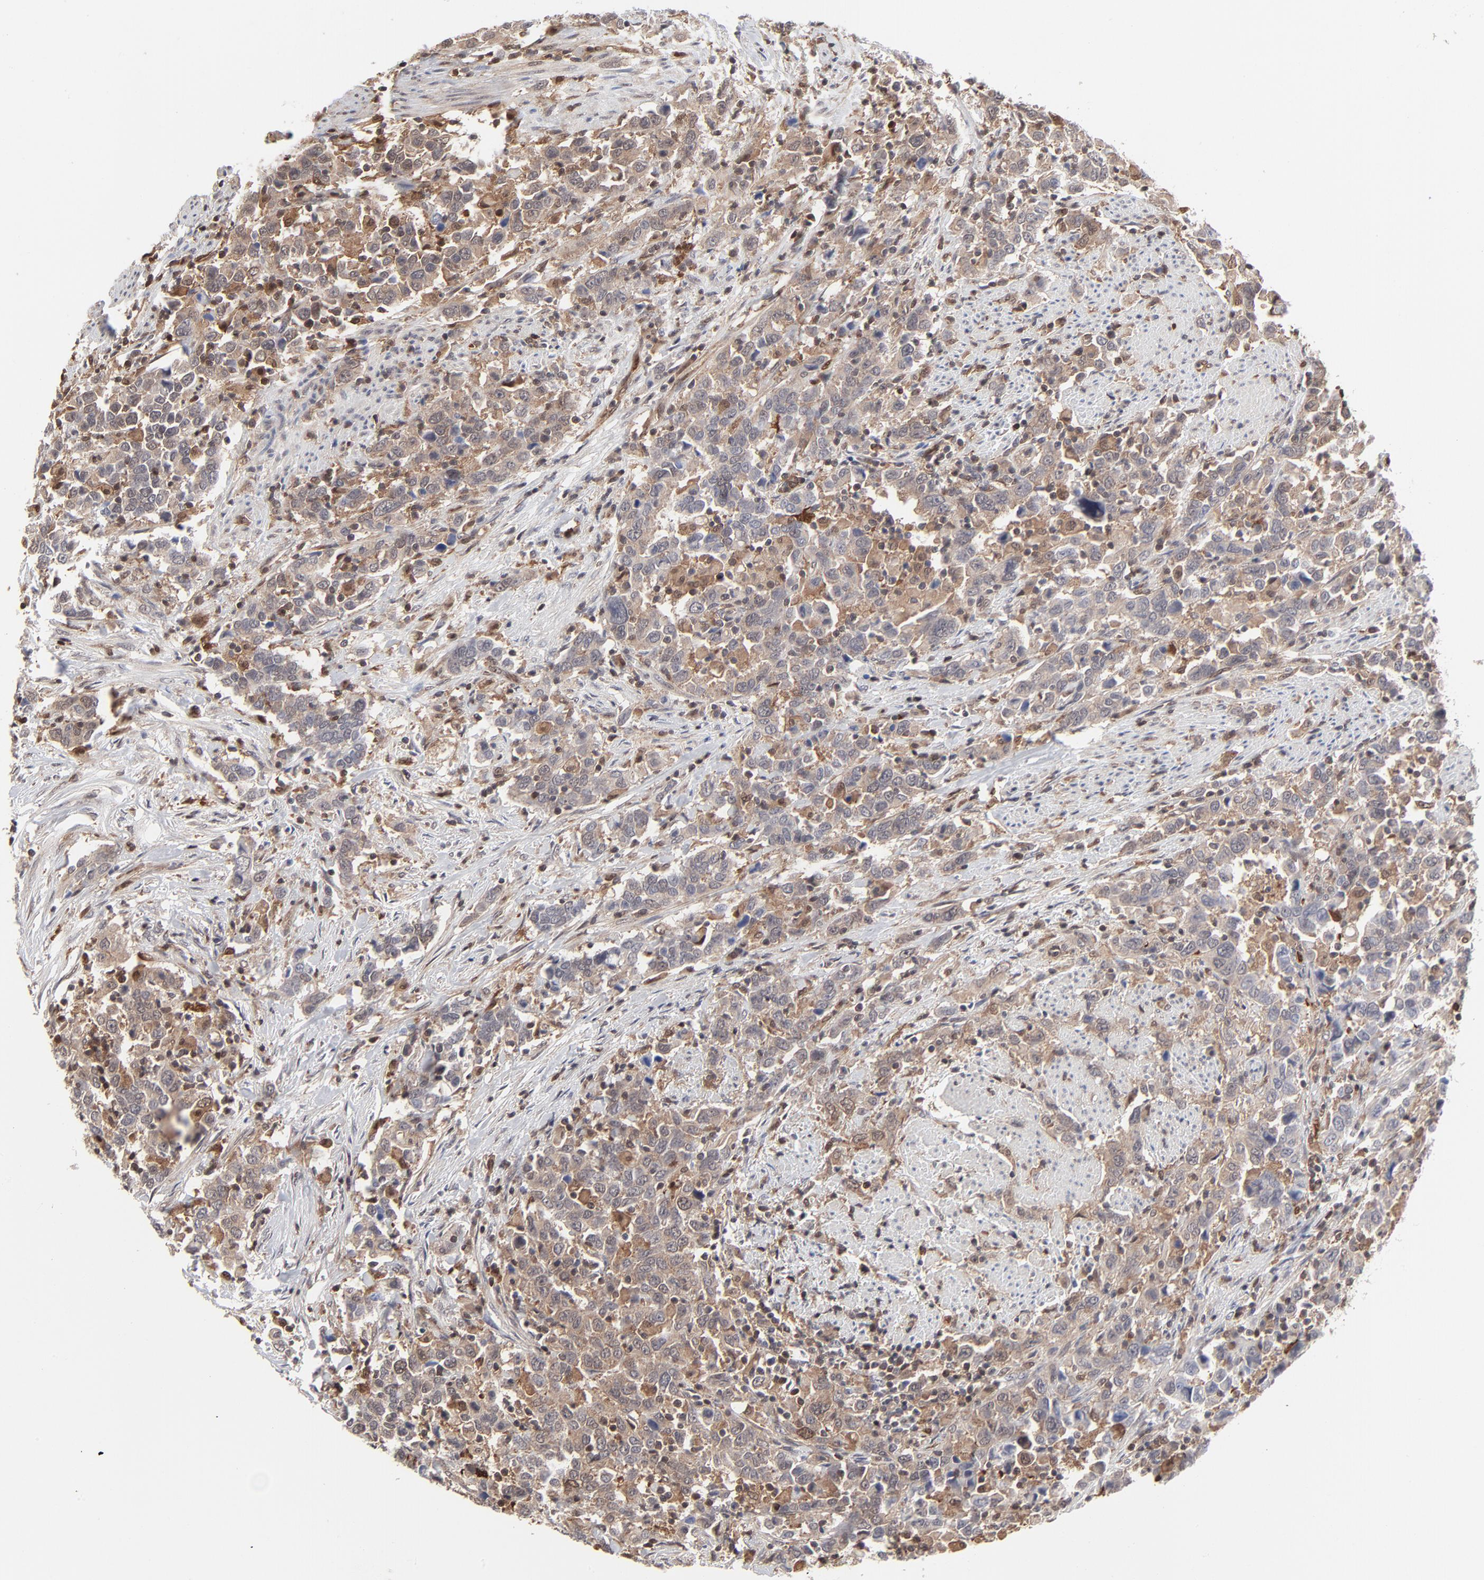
{"staining": {"intensity": "moderate", "quantity": ">75%", "location": "cytoplasmic/membranous"}, "tissue": "urothelial cancer", "cell_type": "Tumor cells", "image_type": "cancer", "snomed": [{"axis": "morphology", "description": "Urothelial carcinoma, High grade"}, {"axis": "topography", "description": "Urinary bladder"}], "caption": "Immunohistochemical staining of high-grade urothelial carcinoma shows medium levels of moderate cytoplasmic/membranous positivity in approximately >75% of tumor cells. (Brightfield microscopy of DAB IHC at high magnification).", "gene": "MAP2K1", "patient": {"sex": "male", "age": 61}}